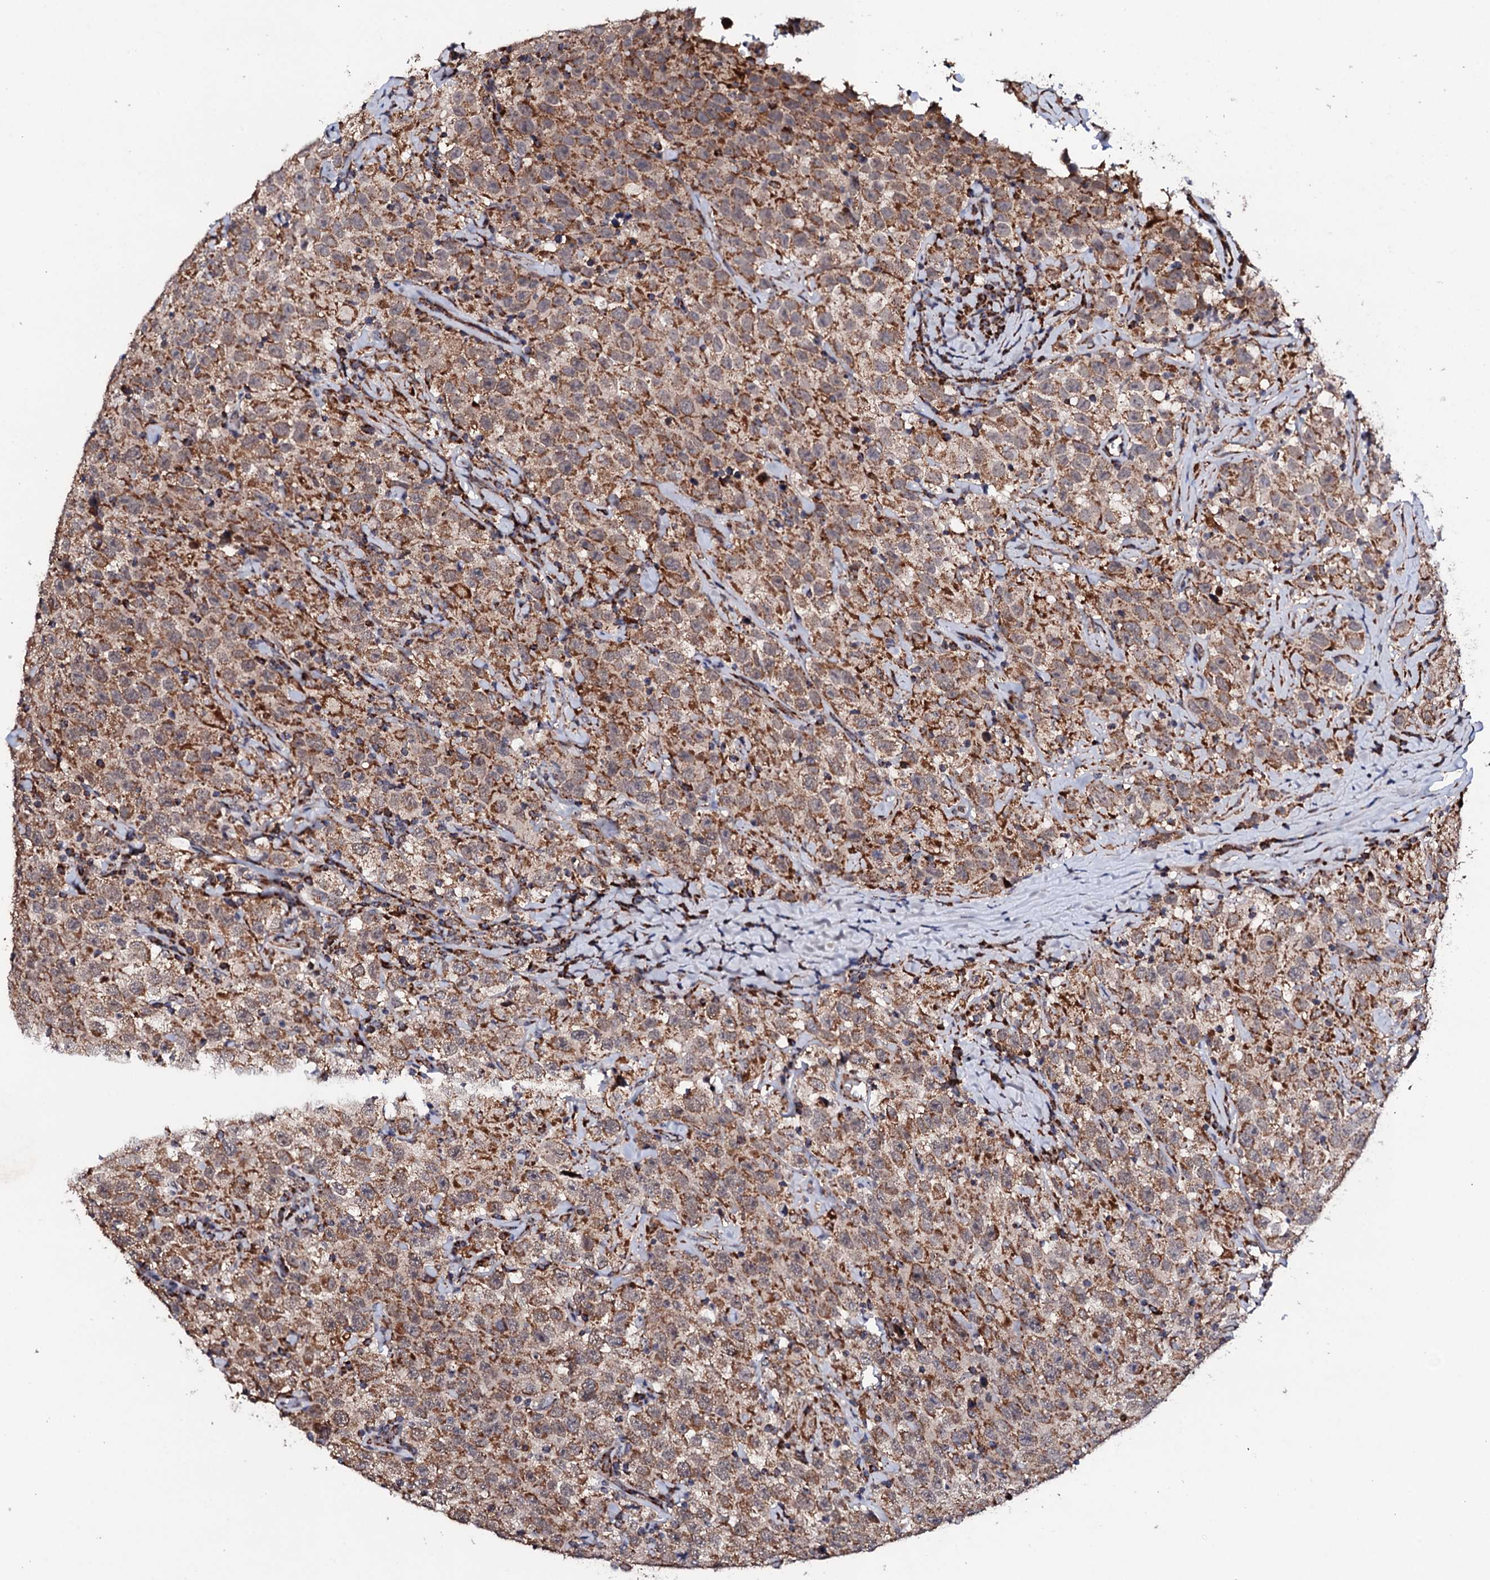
{"staining": {"intensity": "moderate", "quantity": ">75%", "location": "cytoplasmic/membranous"}, "tissue": "testis cancer", "cell_type": "Tumor cells", "image_type": "cancer", "snomed": [{"axis": "morphology", "description": "Seminoma, NOS"}, {"axis": "topography", "description": "Testis"}], "caption": "About >75% of tumor cells in seminoma (testis) show moderate cytoplasmic/membranous protein staining as visualized by brown immunohistochemical staining.", "gene": "MTIF3", "patient": {"sex": "male", "age": 41}}